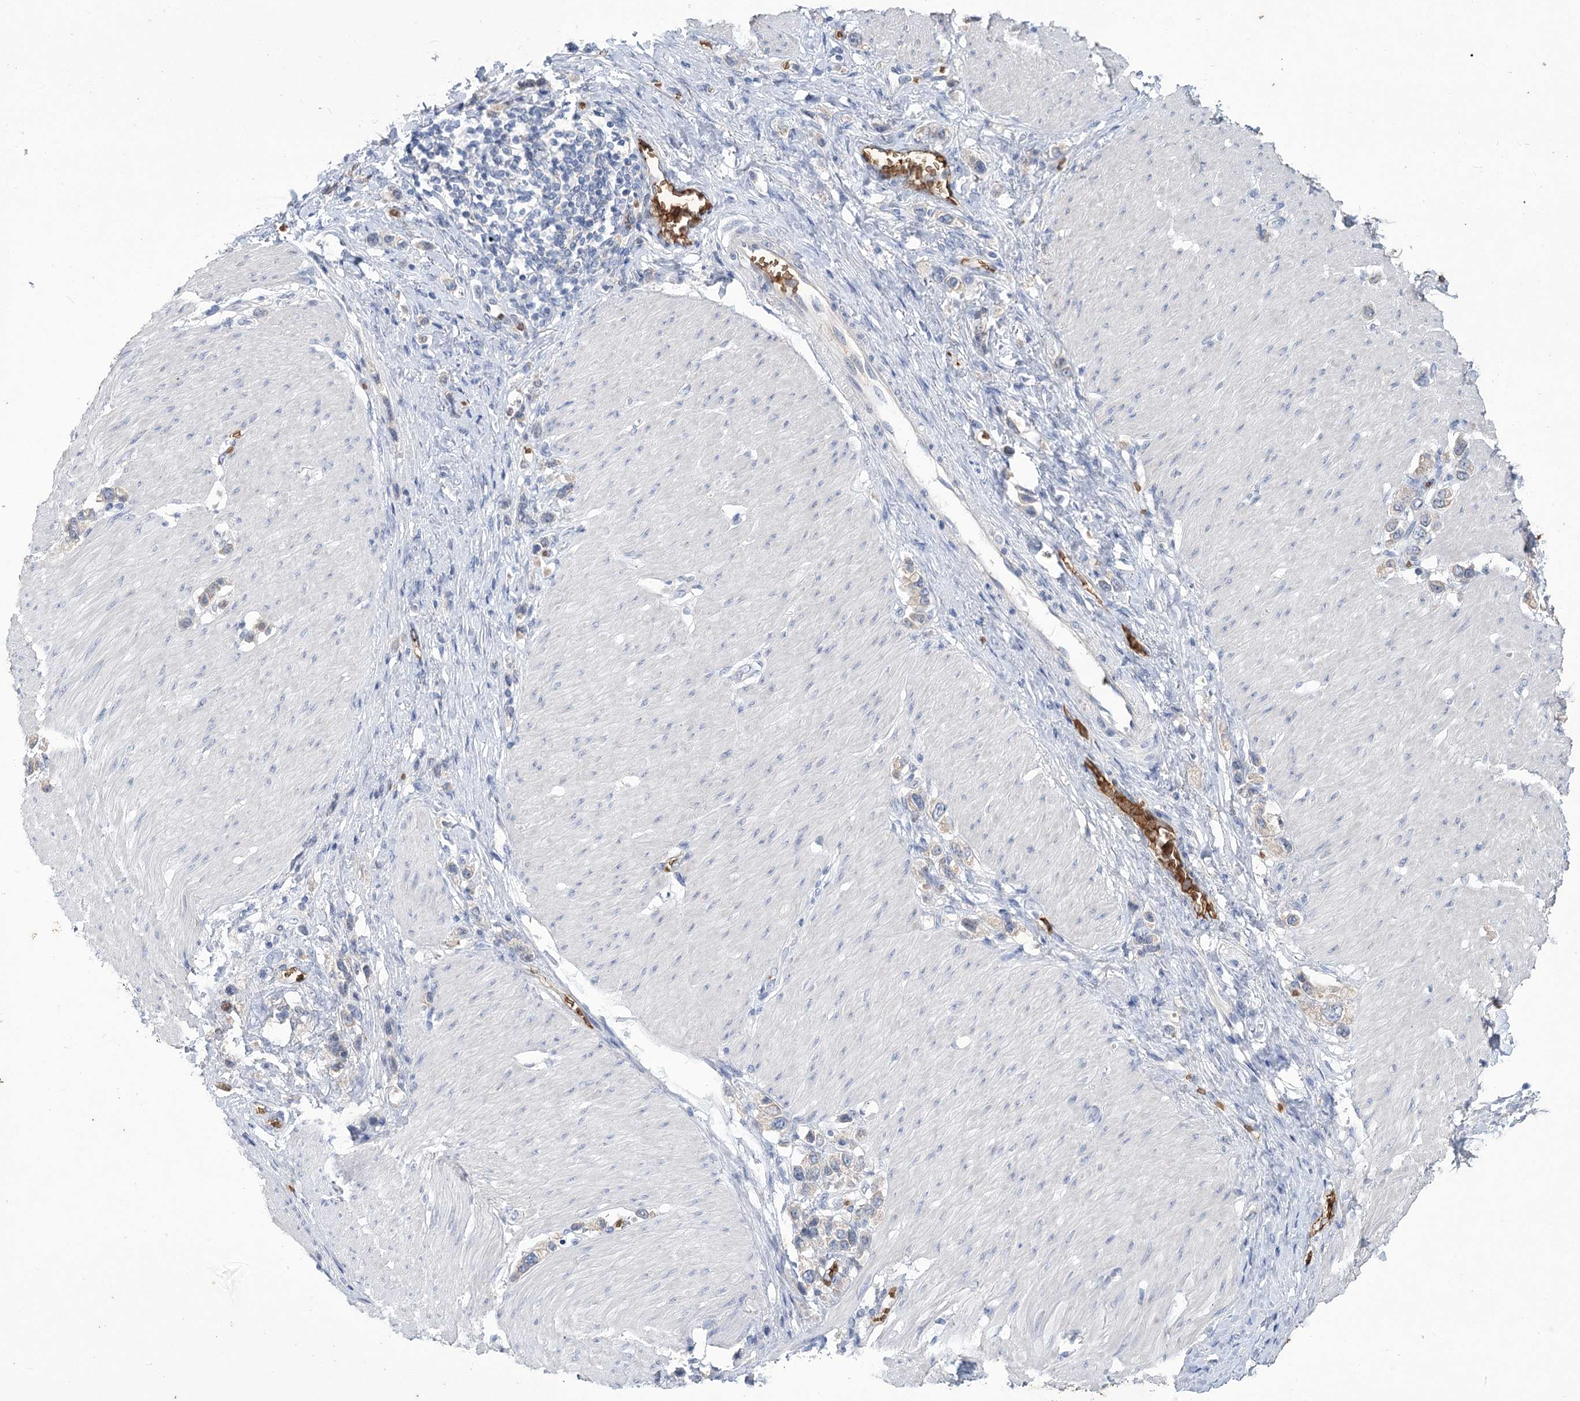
{"staining": {"intensity": "weak", "quantity": "25%-75%", "location": "cytoplasmic/membranous"}, "tissue": "stomach cancer", "cell_type": "Tumor cells", "image_type": "cancer", "snomed": [{"axis": "morphology", "description": "Normal tissue, NOS"}, {"axis": "morphology", "description": "Adenocarcinoma, NOS"}, {"axis": "topography", "description": "Stomach, upper"}, {"axis": "topography", "description": "Stomach"}], "caption": "Brown immunohistochemical staining in adenocarcinoma (stomach) displays weak cytoplasmic/membranous expression in approximately 25%-75% of tumor cells.", "gene": "HBA1", "patient": {"sex": "female", "age": 65}}